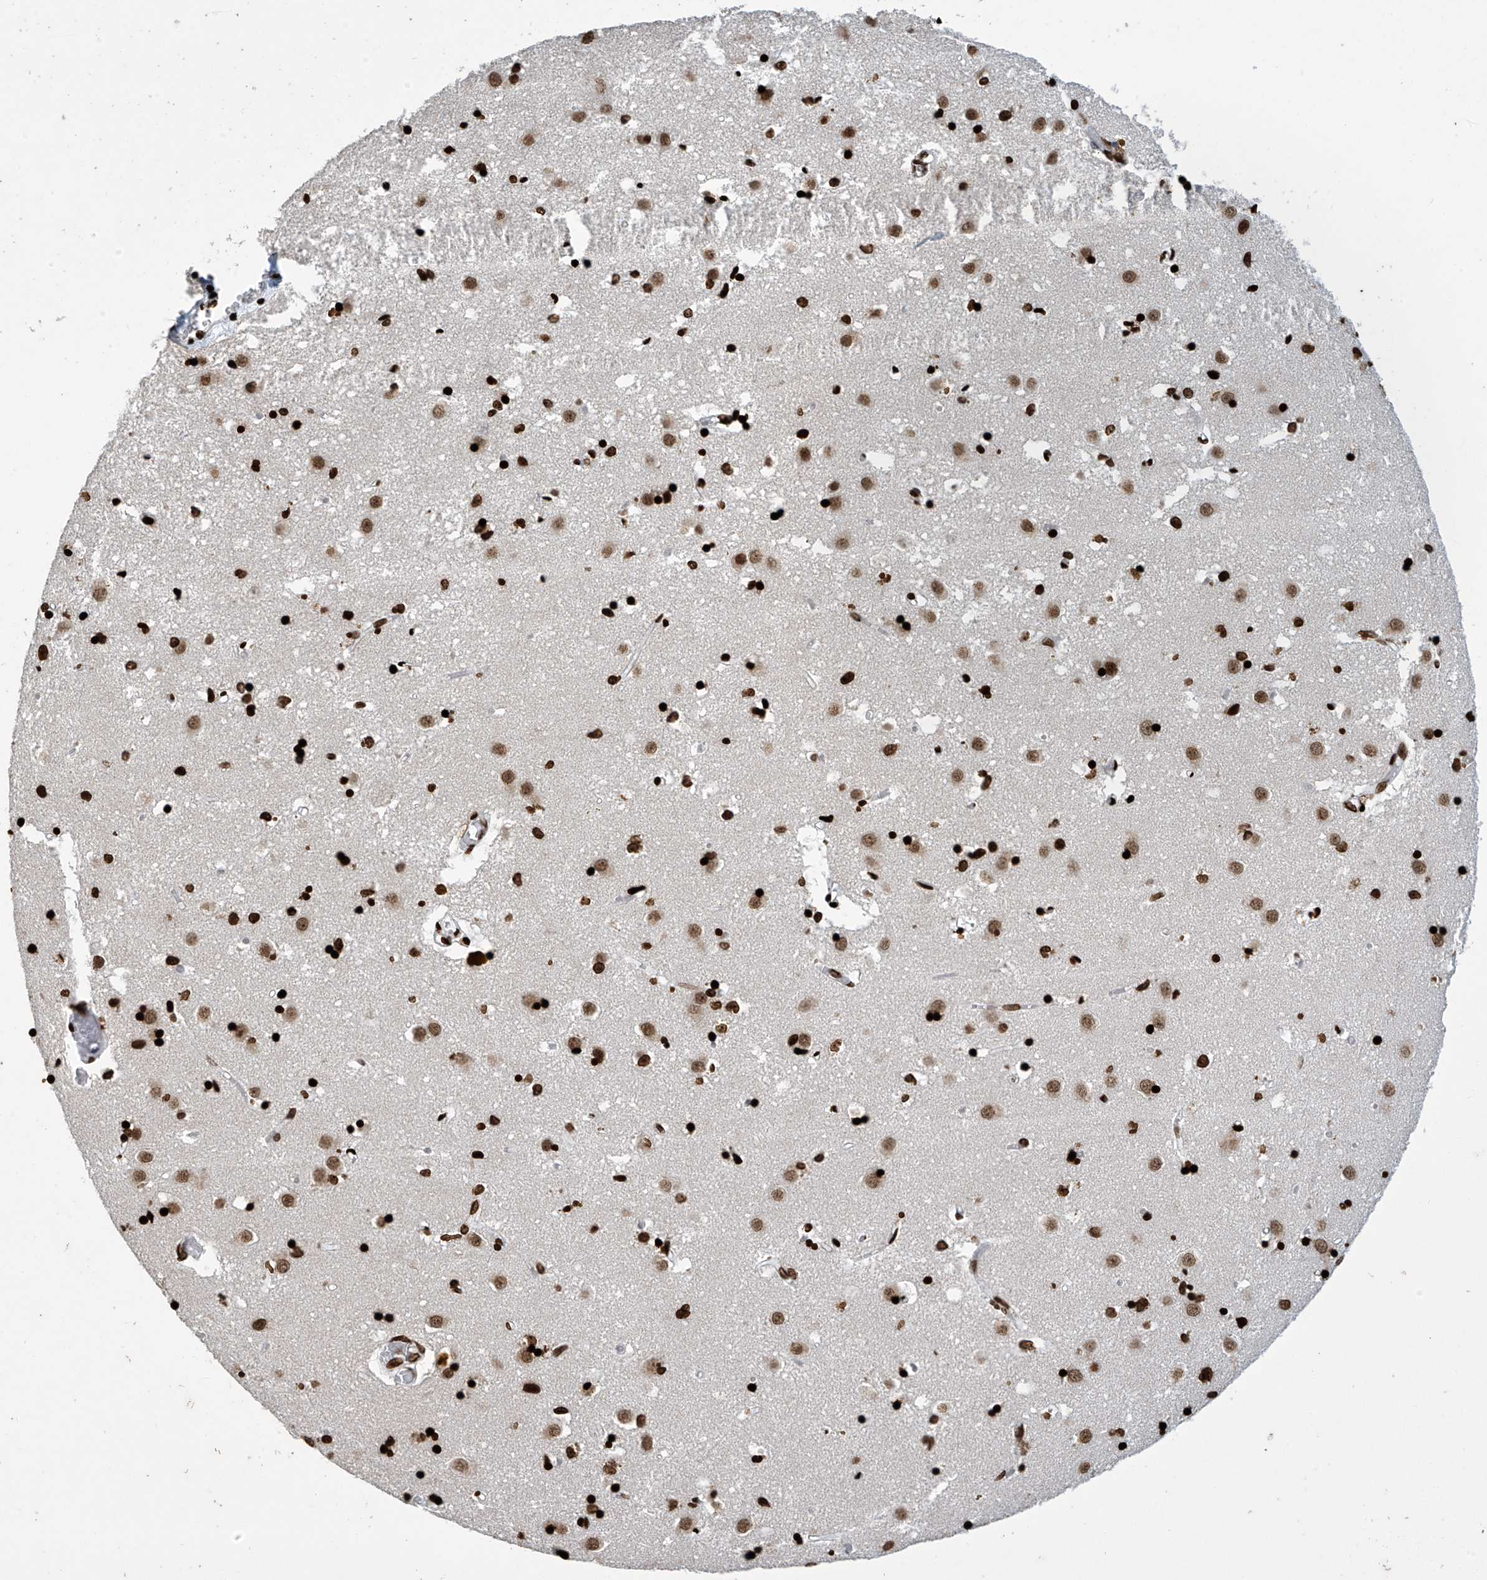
{"staining": {"intensity": "strong", "quantity": ">75%", "location": "nuclear"}, "tissue": "caudate", "cell_type": "Glial cells", "image_type": "normal", "snomed": [{"axis": "morphology", "description": "Normal tissue, NOS"}, {"axis": "topography", "description": "Lateral ventricle wall"}], "caption": "Immunohistochemistry (IHC) micrograph of unremarkable human caudate stained for a protein (brown), which reveals high levels of strong nuclear staining in about >75% of glial cells.", "gene": "H4C16", "patient": {"sex": "male", "age": 70}}